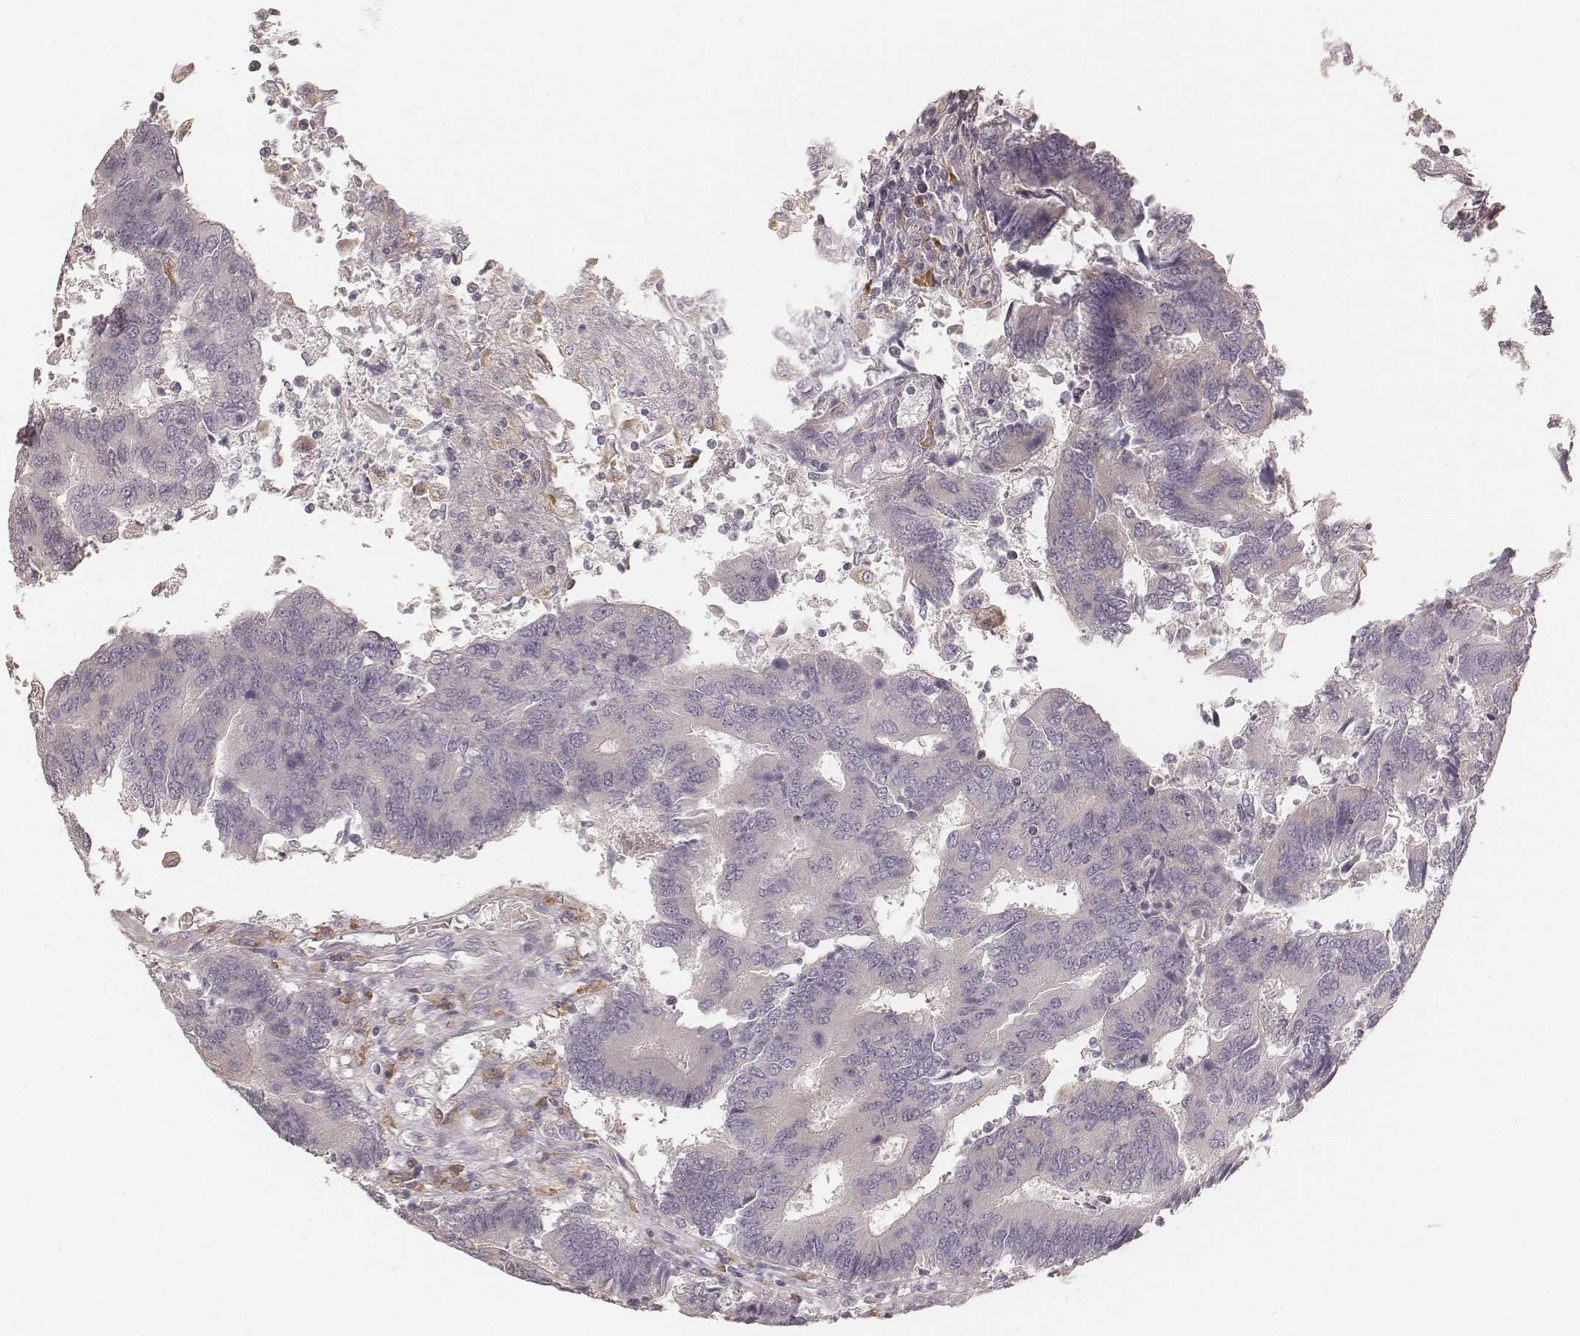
{"staining": {"intensity": "negative", "quantity": "none", "location": "none"}, "tissue": "colorectal cancer", "cell_type": "Tumor cells", "image_type": "cancer", "snomed": [{"axis": "morphology", "description": "Adenocarcinoma, NOS"}, {"axis": "topography", "description": "Colon"}], "caption": "Immunohistochemistry (IHC) image of neoplastic tissue: human colorectal cancer (adenocarcinoma) stained with DAB (3,3'-diaminobenzidine) shows no significant protein positivity in tumor cells. (Stains: DAB immunohistochemistry with hematoxylin counter stain, Microscopy: brightfield microscopy at high magnification).", "gene": "FMNL2", "patient": {"sex": "female", "age": 67}}